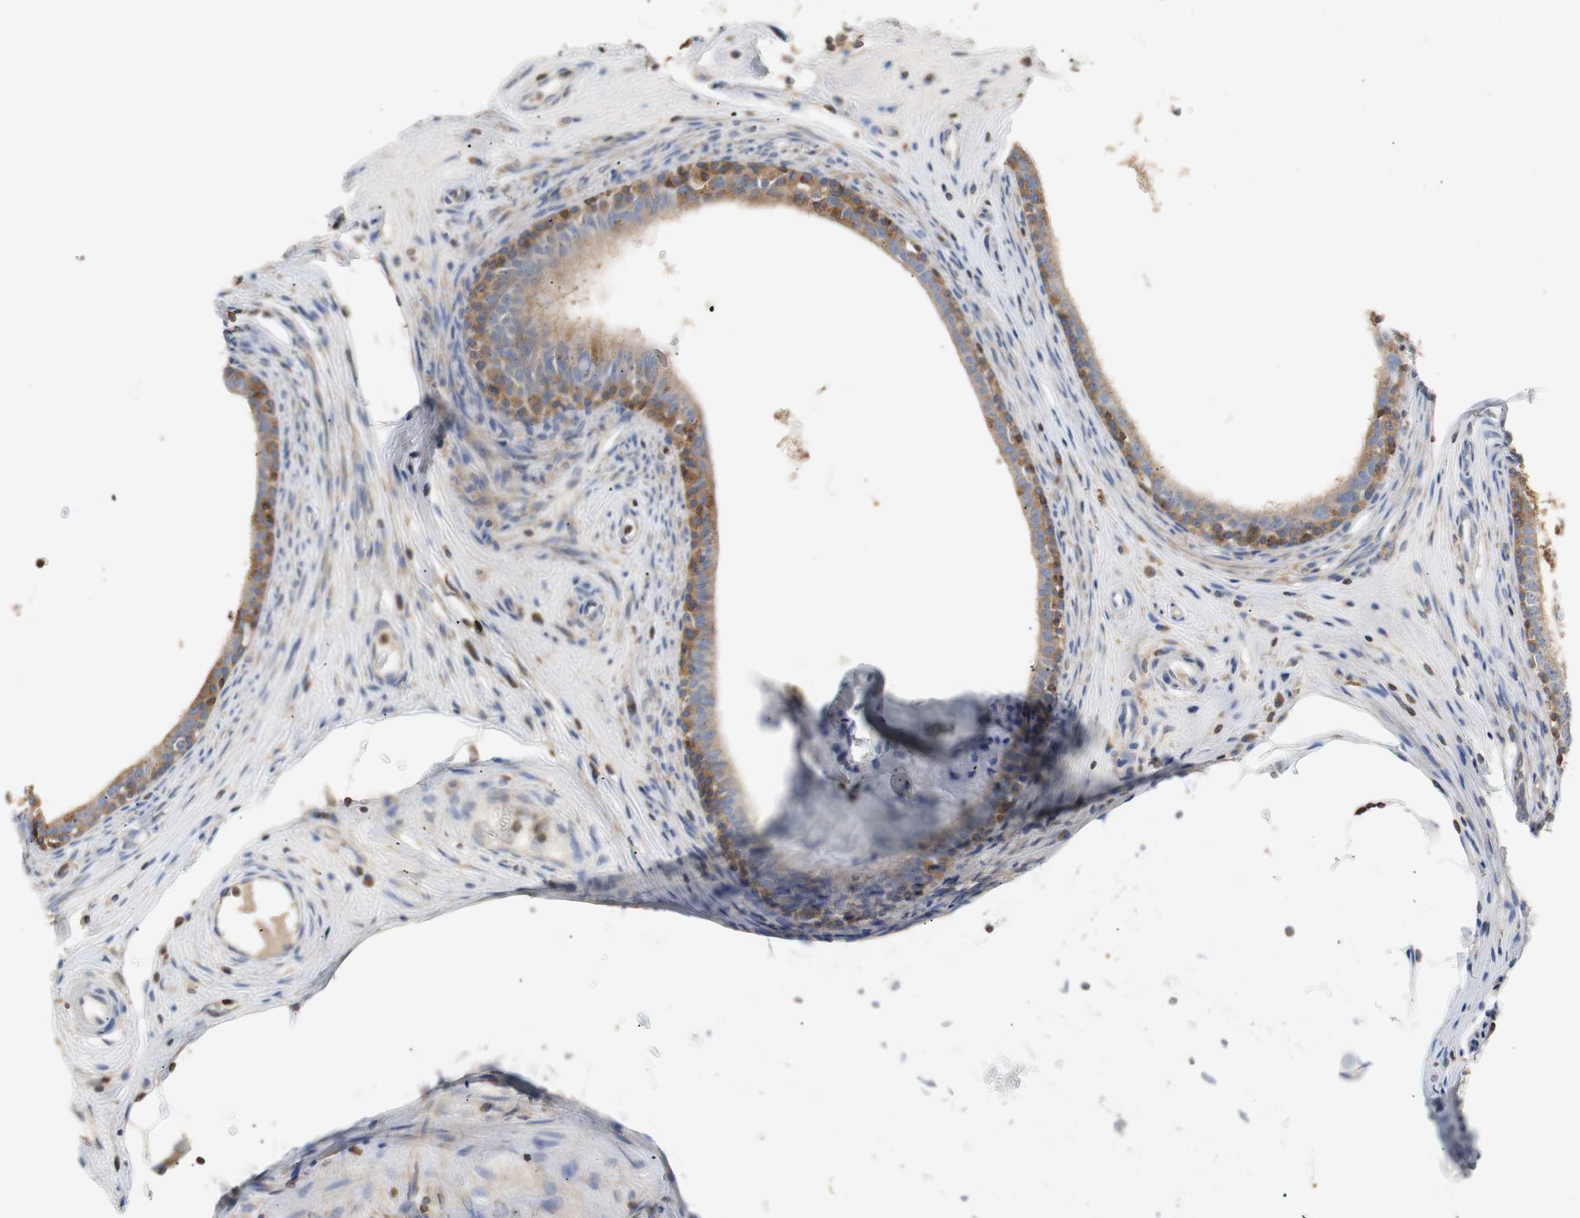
{"staining": {"intensity": "moderate", "quantity": "25%-75%", "location": "cytoplasmic/membranous"}, "tissue": "epididymis", "cell_type": "Glandular cells", "image_type": "normal", "snomed": [{"axis": "morphology", "description": "Normal tissue, NOS"}, {"axis": "morphology", "description": "Inflammation, NOS"}, {"axis": "topography", "description": "Epididymis"}], "caption": "Protein expression analysis of benign human epididymis reveals moderate cytoplasmic/membranous expression in about 25%-75% of glandular cells. Immunohistochemistry (ihc) stains the protein of interest in brown and the nuclei are stained blue.", "gene": "TSC22D4", "patient": {"sex": "male", "age": 84}}